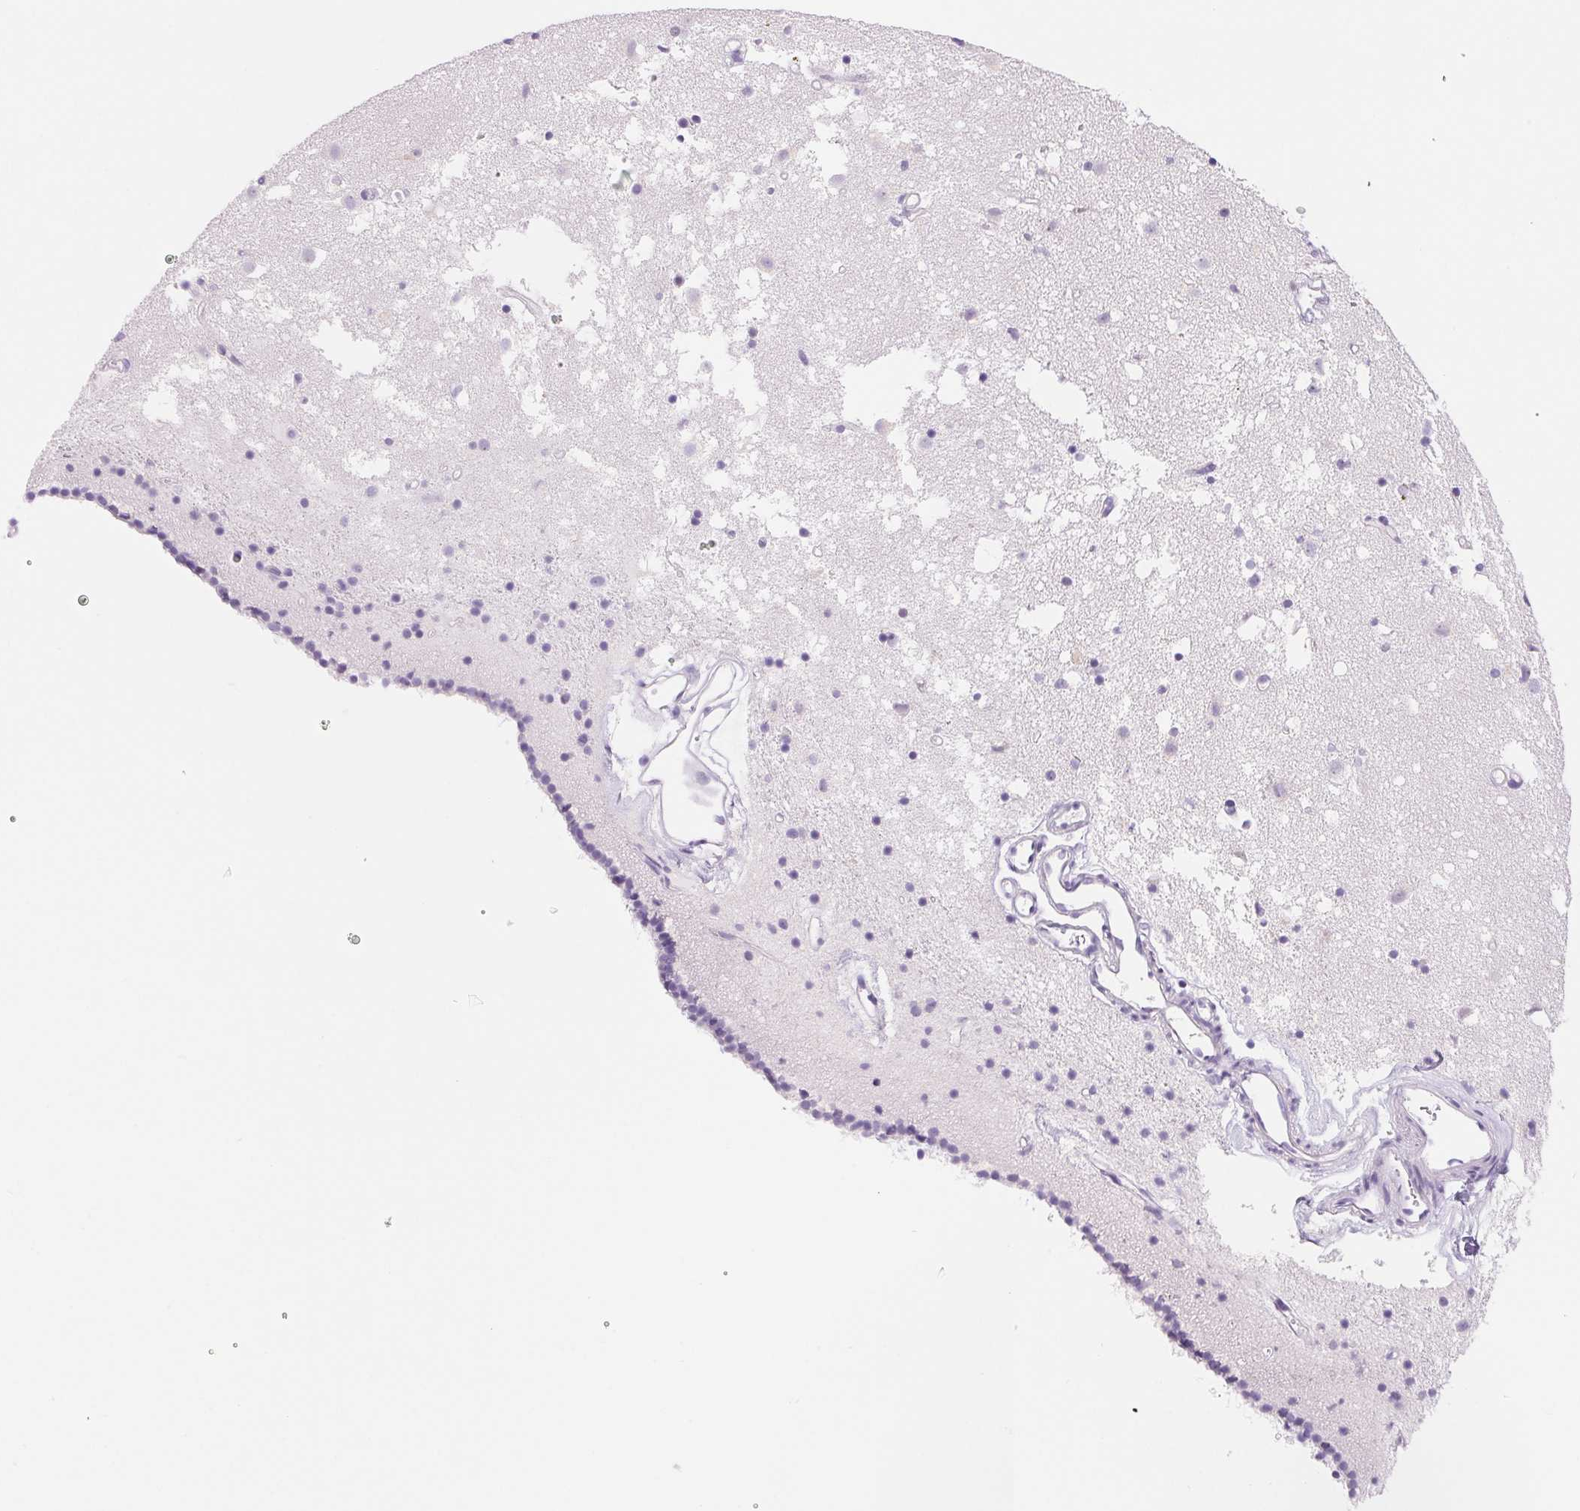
{"staining": {"intensity": "negative", "quantity": "none", "location": "none"}, "tissue": "caudate", "cell_type": "Glial cells", "image_type": "normal", "snomed": [{"axis": "morphology", "description": "Normal tissue, NOS"}, {"axis": "topography", "description": "Lateral ventricle wall"}], "caption": "This is an immunohistochemistry histopathology image of normal human caudate. There is no staining in glial cells.", "gene": "ASGR2", "patient": {"sex": "female", "age": 71}}